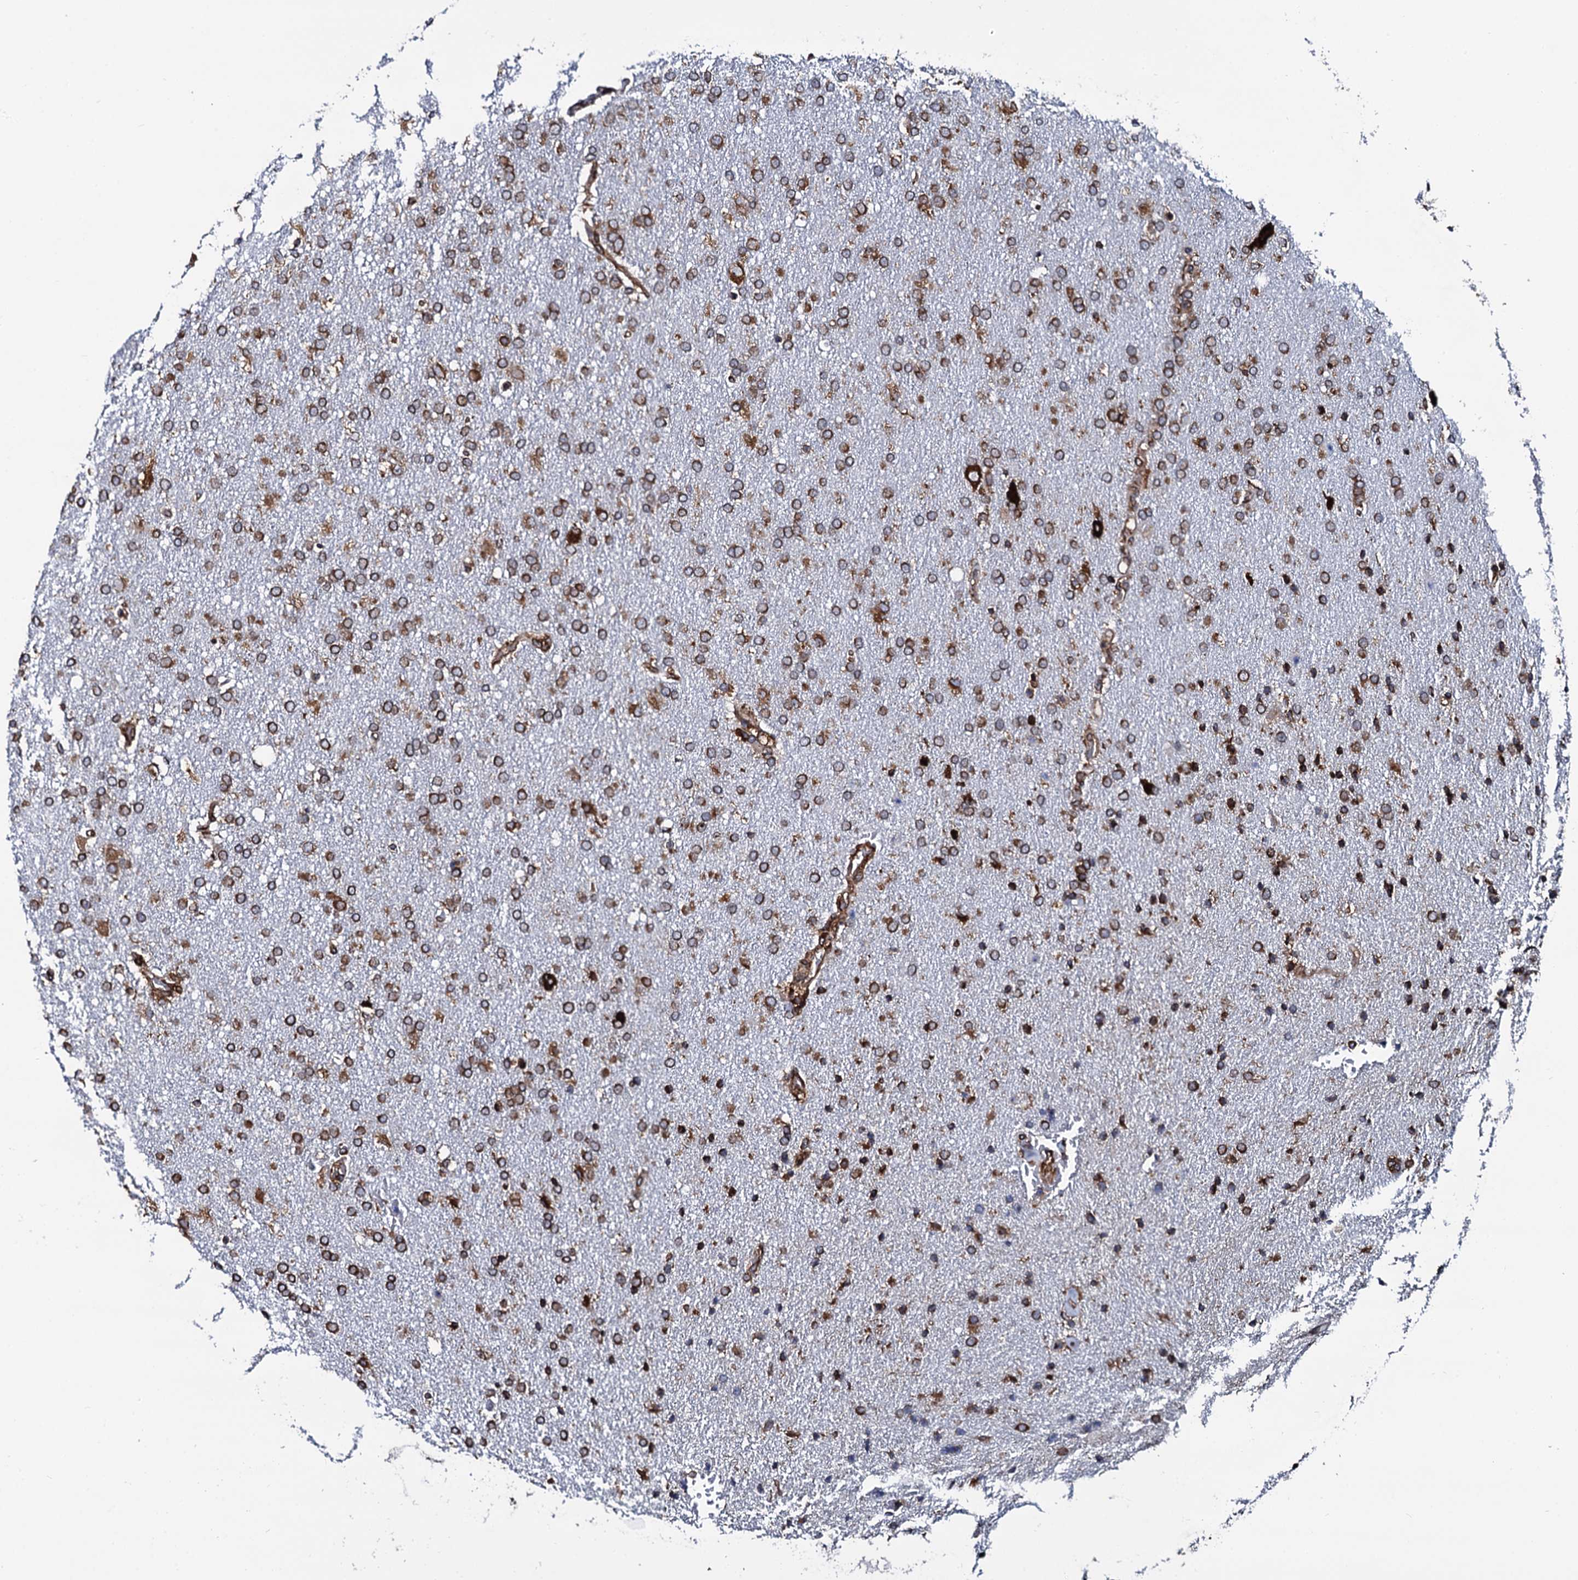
{"staining": {"intensity": "moderate", "quantity": ">75%", "location": "cytoplasmic/membranous"}, "tissue": "glioma", "cell_type": "Tumor cells", "image_type": "cancer", "snomed": [{"axis": "morphology", "description": "Glioma, malignant, High grade"}, {"axis": "topography", "description": "Brain"}], "caption": "High-magnification brightfield microscopy of glioma stained with DAB (brown) and counterstained with hematoxylin (blue). tumor cells exhibit moderate cytoplasmic/membranous staining is appreciated in about>75% of cells. The protein of interest is shown in brown color, while the nuclei are stained blue.", "gene": "SPTY2D1", "patient": {"sex": "male", "age": 72}}